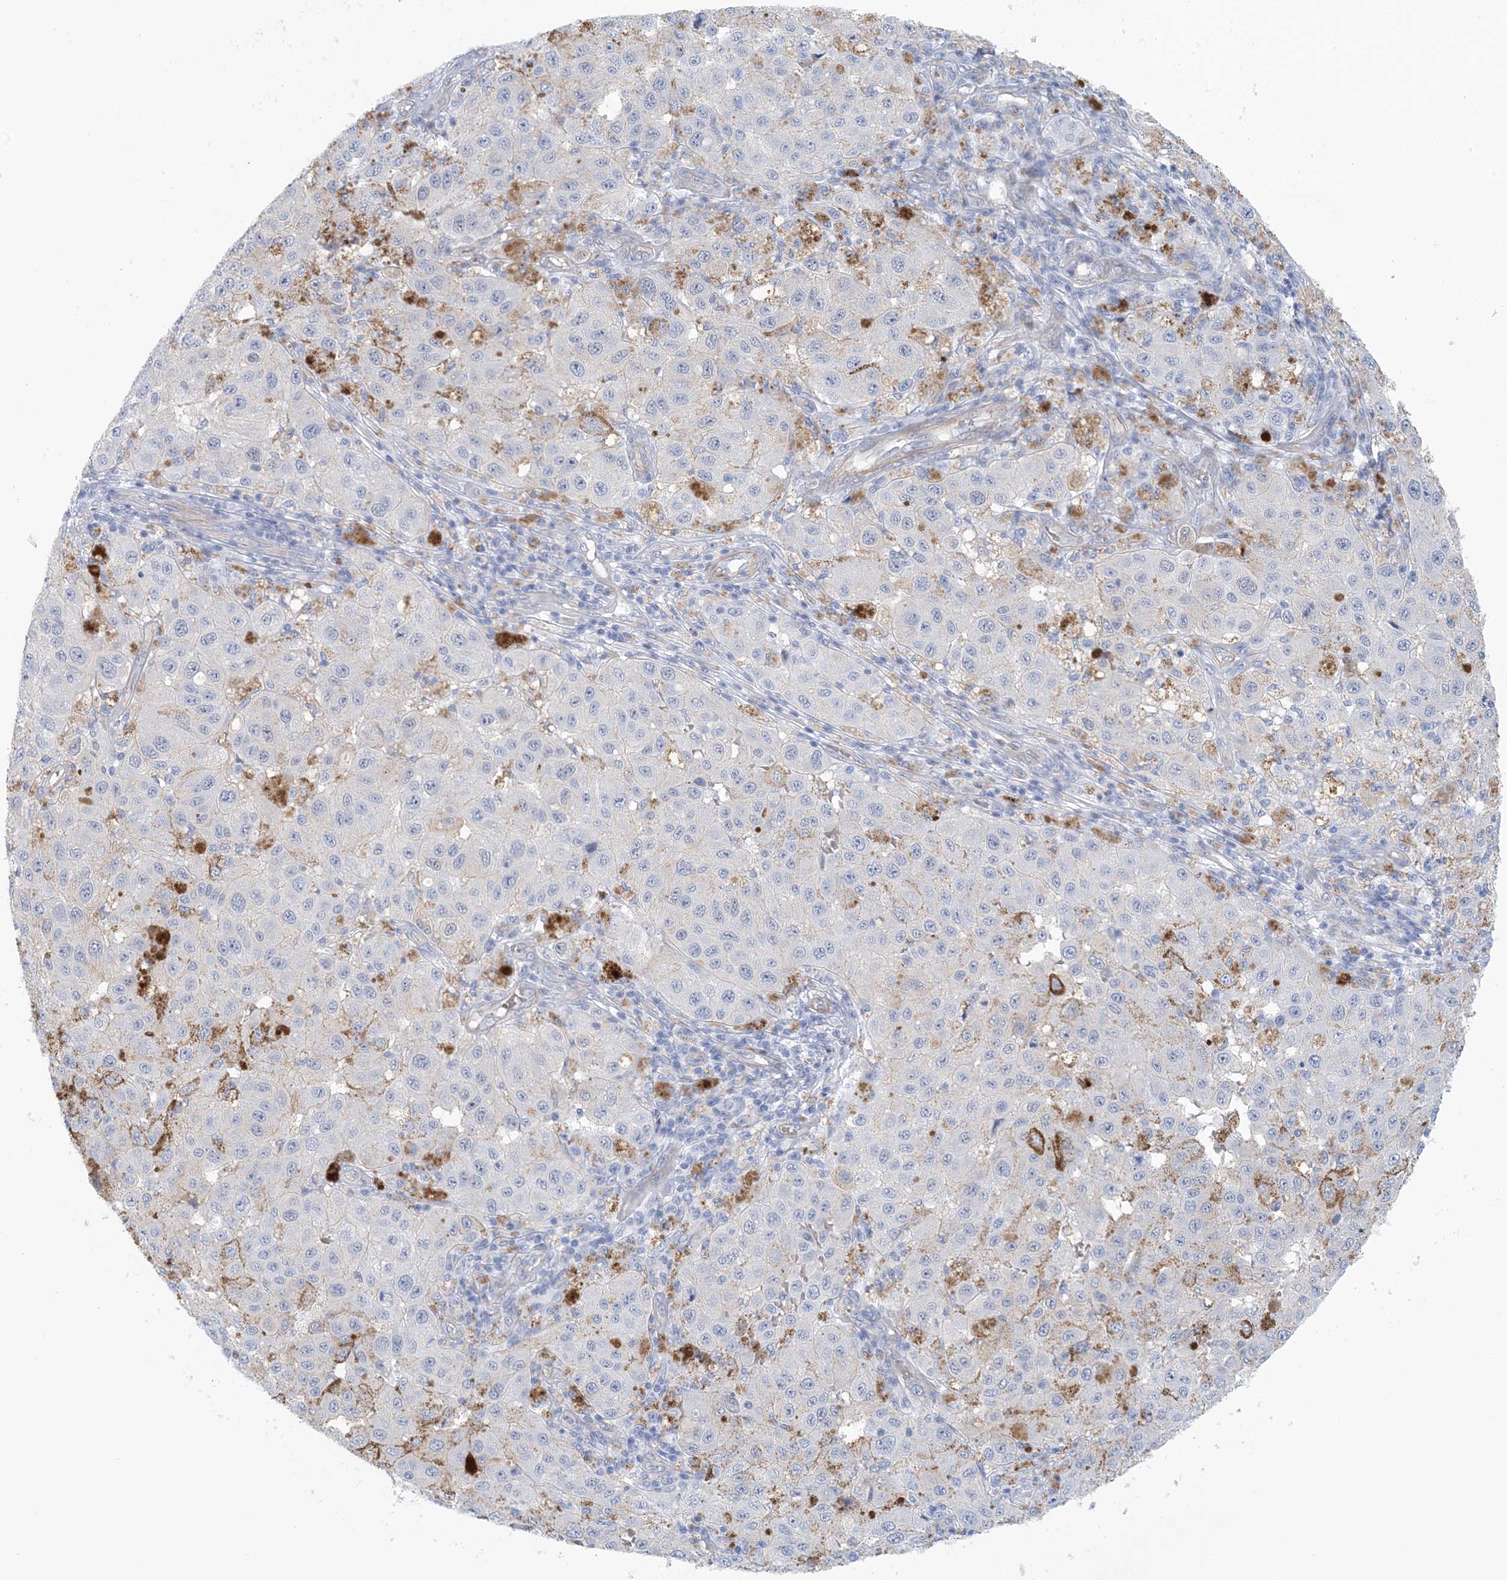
{"staining": {"intensity": "negative", "quantity": "none", "location": "none"}, "tissue": "melanoma", "cell_type": "Tumor cells", "image_type": "cancer", "snomed": [{"axis": "morphology", "description": "Malignant melanoma, NOS"}, {"axis": "topography", "description": "Skin"}], "caption": "Immunohistochemical staining of melanoma shows no significant staining in tumor cells. (DAB (3,3'-diaminobenzidine) immunohistochemistry visualized using brightfield microscopy, high magnification).", "gene": "SHANK1", "patient": {"sex": "female", "age": 64}}